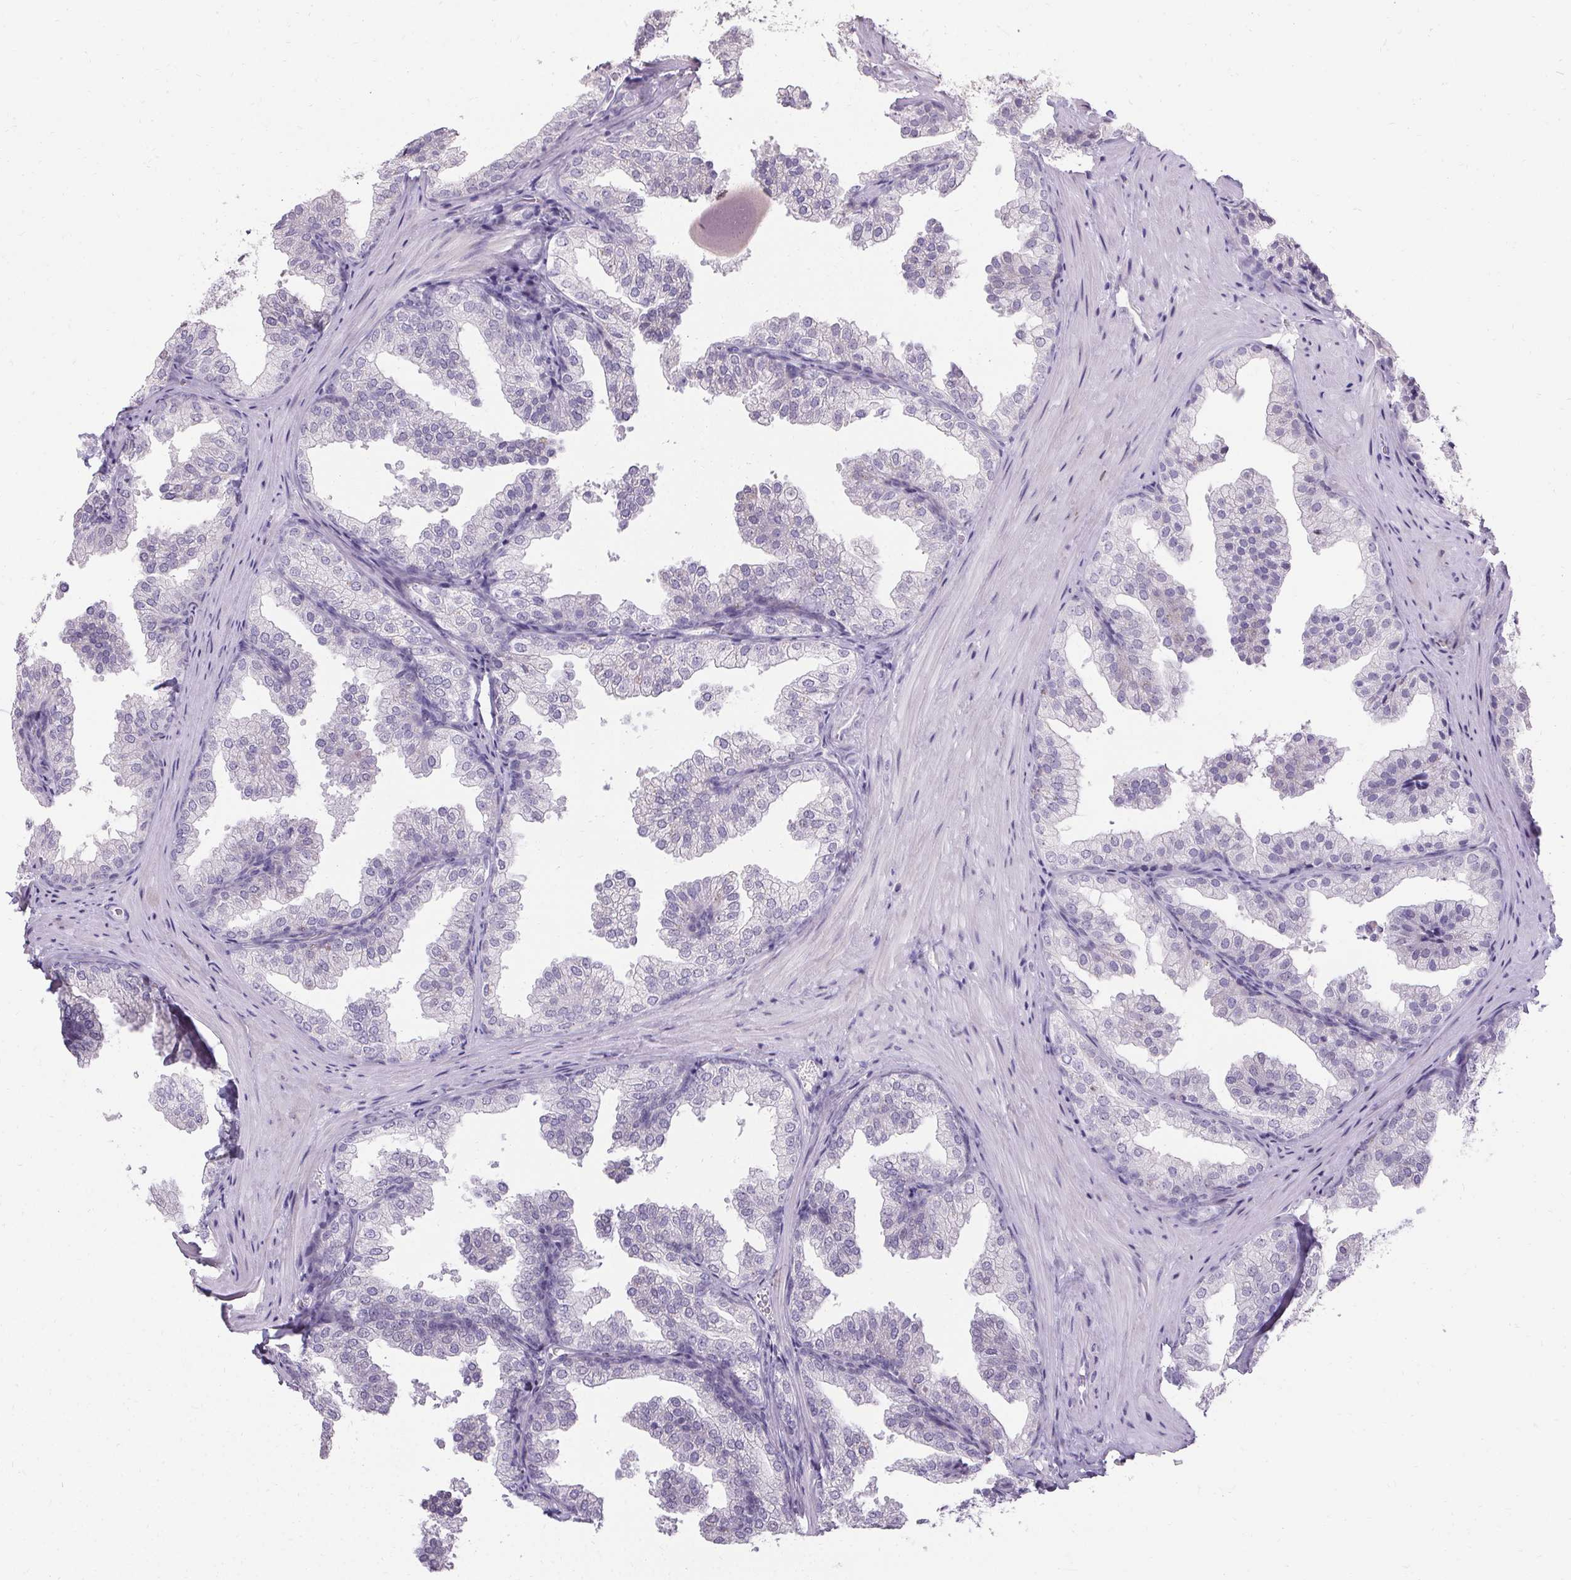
{"staining": {"intensity": "negative", "quantity": "none", "location": "none"}, "tissue": "prostate", "cell_type": "Glandular cells", "image_type": "normal", "snomed": [{"axis": "morphology", "description": "Normal tissue, NOS"}, {"axis": "topography", "description": "Prostate"}], "caption": "Protein analysis of benign prostate reveals no significant positivity in glandular cells.", "gene": "PMEL", "patient": {"sex": "male", "age": 37}}